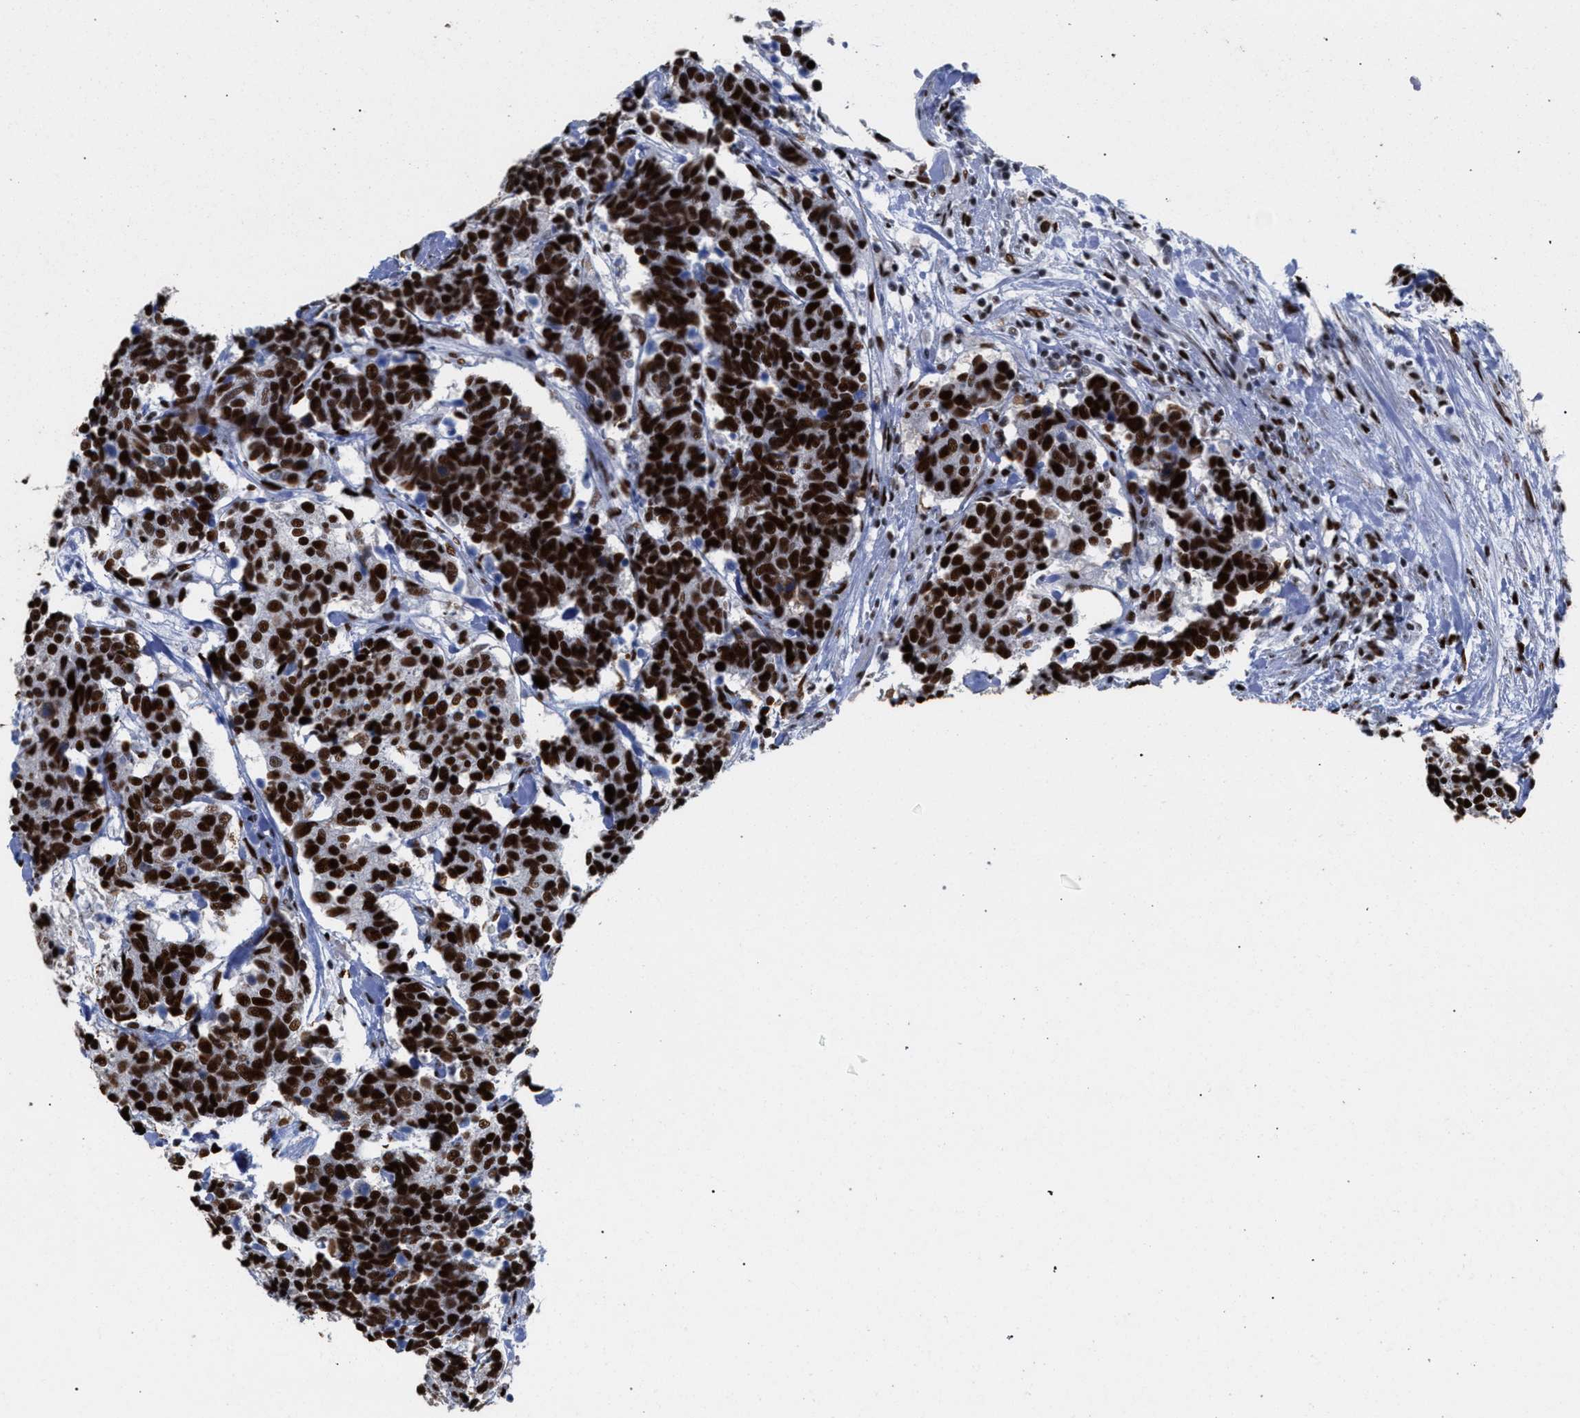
{"staining": {"intensity": "strong", "quantity": ">75%", "location": "nuclear"}, "tissue": "carcinoid", "cell_type": "Tumor cells", "image_type": "cancer", "snomed": [{"axis": "morphology", "description": "Carcinoma, NOS"}, {"axis": "morphology", "description": "Carcinoid, malignant, NOS"}, {"axis": "topography", "description": "Urinary bladder"}], "caption": "Brown immunohistochemical staining in human malignant carcinoid exhibits strong nuclear expression in about >75% of tumor cells.", "gene": "TP53BP1", "patient": {"sex": "male", "age": 57}}